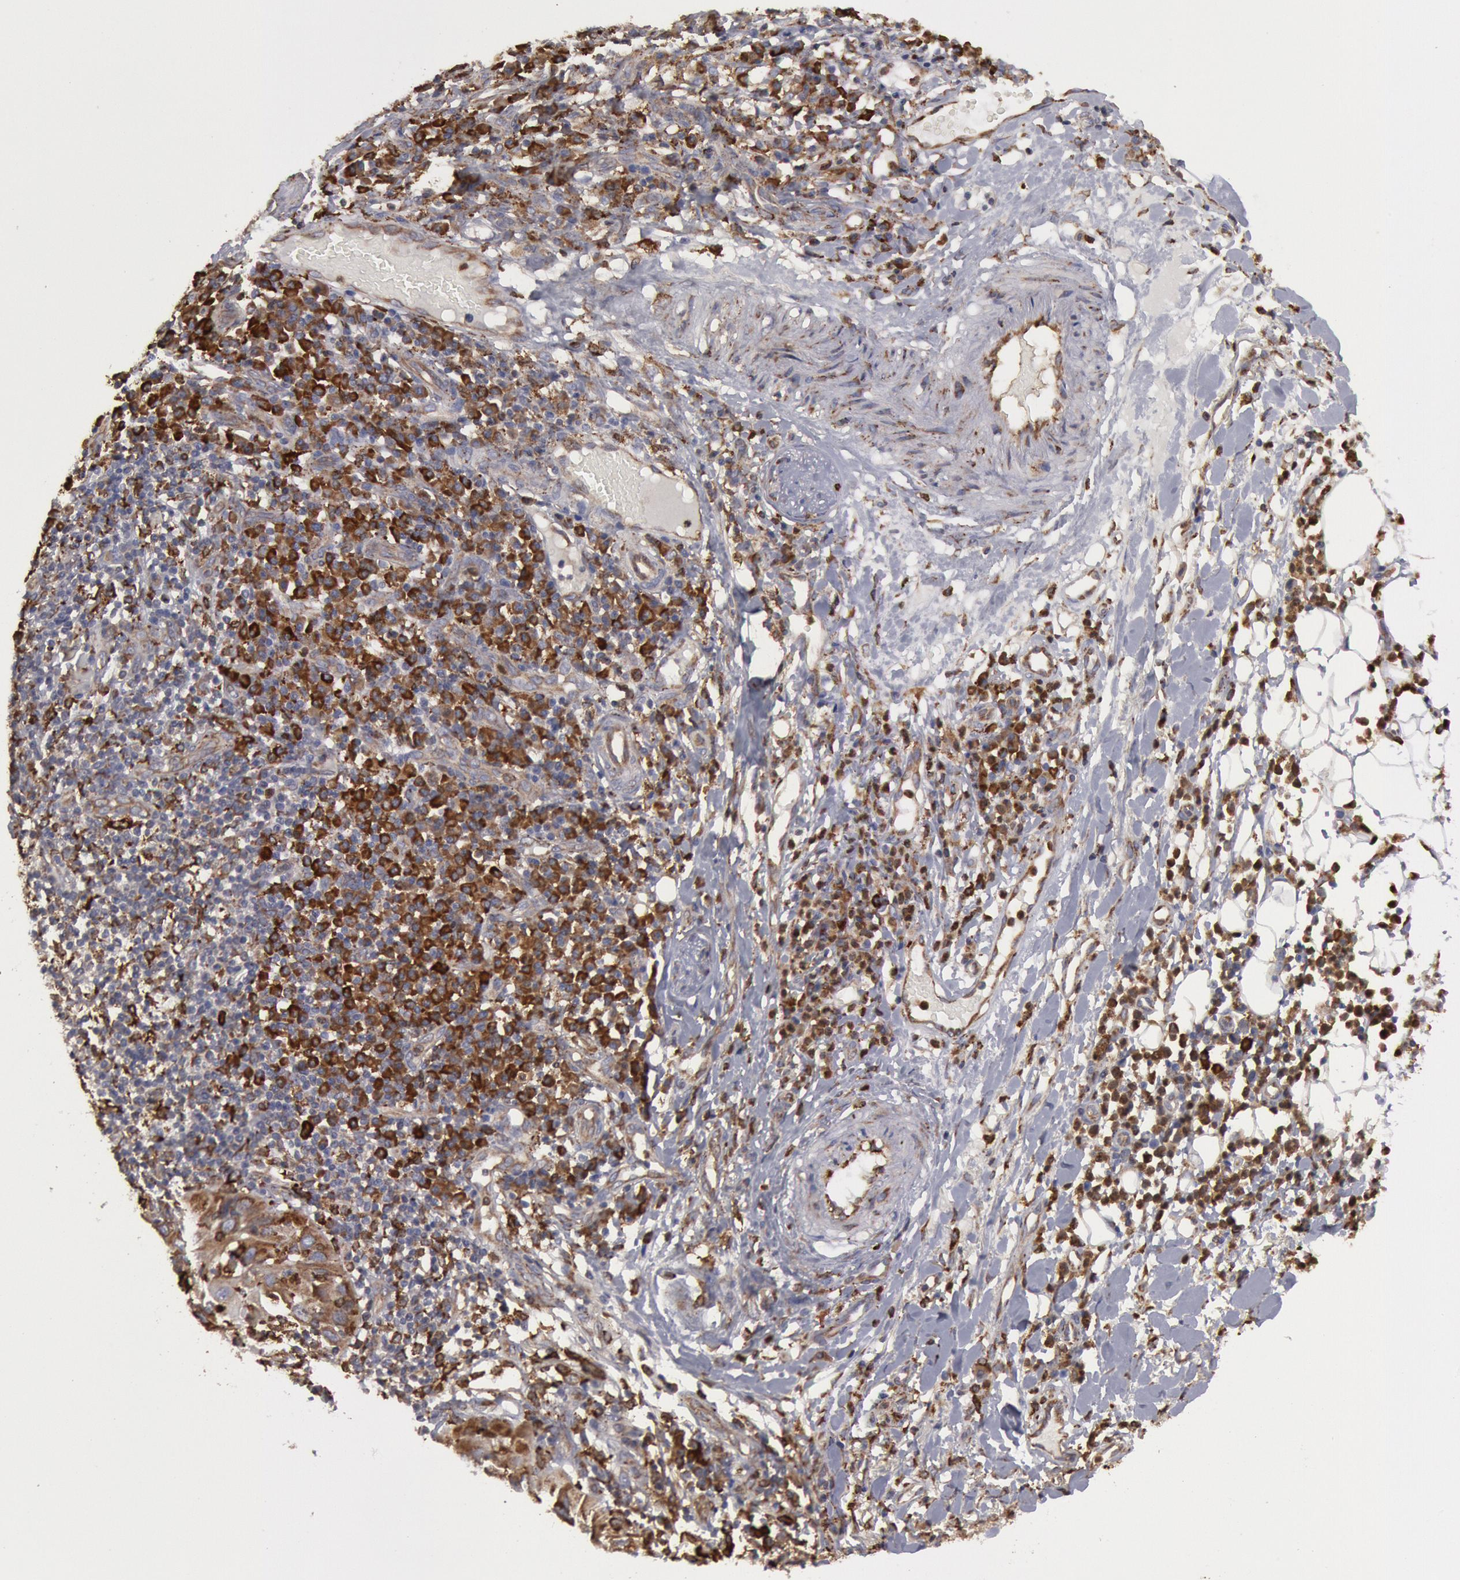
{"staining": {"intensity": "moderate", "quantity": ">75%", "location": "cytoplasmic/membranous"}, "tissue": "skin cancer", "cell_type": "Tumor cells", "image_type": "cancer", "snomed": [{"axis": "morphology", "description": "Squamous cell carcinoma, NOS"}, {"axis": "topography", "description": "Skin"}], "caption": "Immunohistochemistry (IHC) micrograph of neoplastic tissue: human skin squamous cell carcinoma stained using immunohistochemistry (IHC) shows medium levels of moderate protein expression localized specifically in the cytoplasmic/membranous of tumor cells, appearing as a cytoplasmic/membranous brown color.", "gene": "ERP44", "patient": {"sex": "female", "age": 89}}